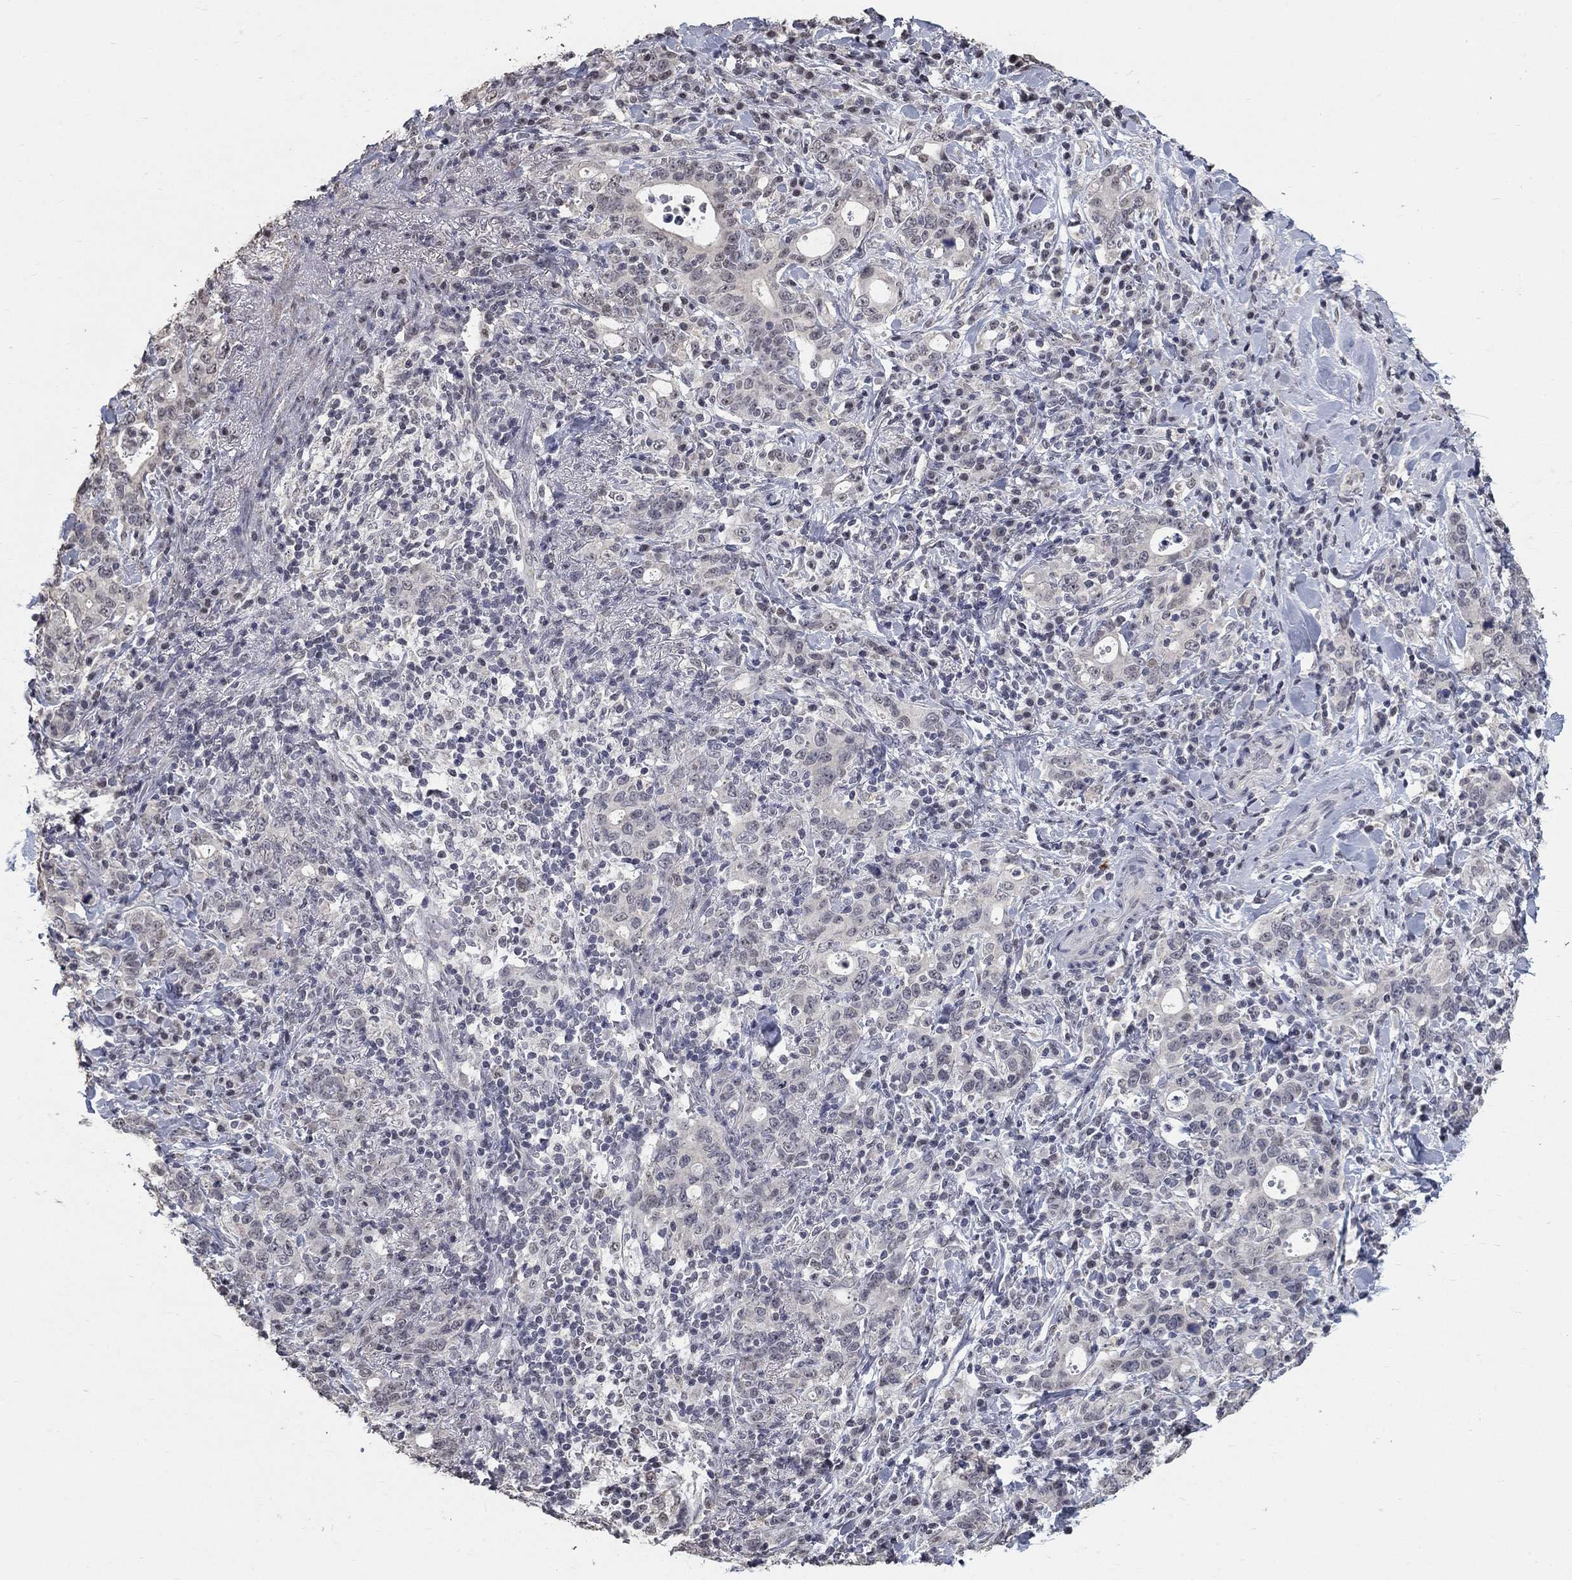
{"staining": {"intensity": "negative", "quantity": "none", "location": "none"}, "tissue": "stomach cancer", "cell_type": "Tumor cells", "image_type": "cancer", "snomed": [{"axis": "morphology", "description": "Adenocarcinoma, NOS"}, {"axis": "topography", "description": "Stomach"}], "caption": "Tumor cells are negative for brown protein staining in adenocarcinoma (stomach).", "gene": "SPATA33", "patient": {"sex": "male", "age": 79}}